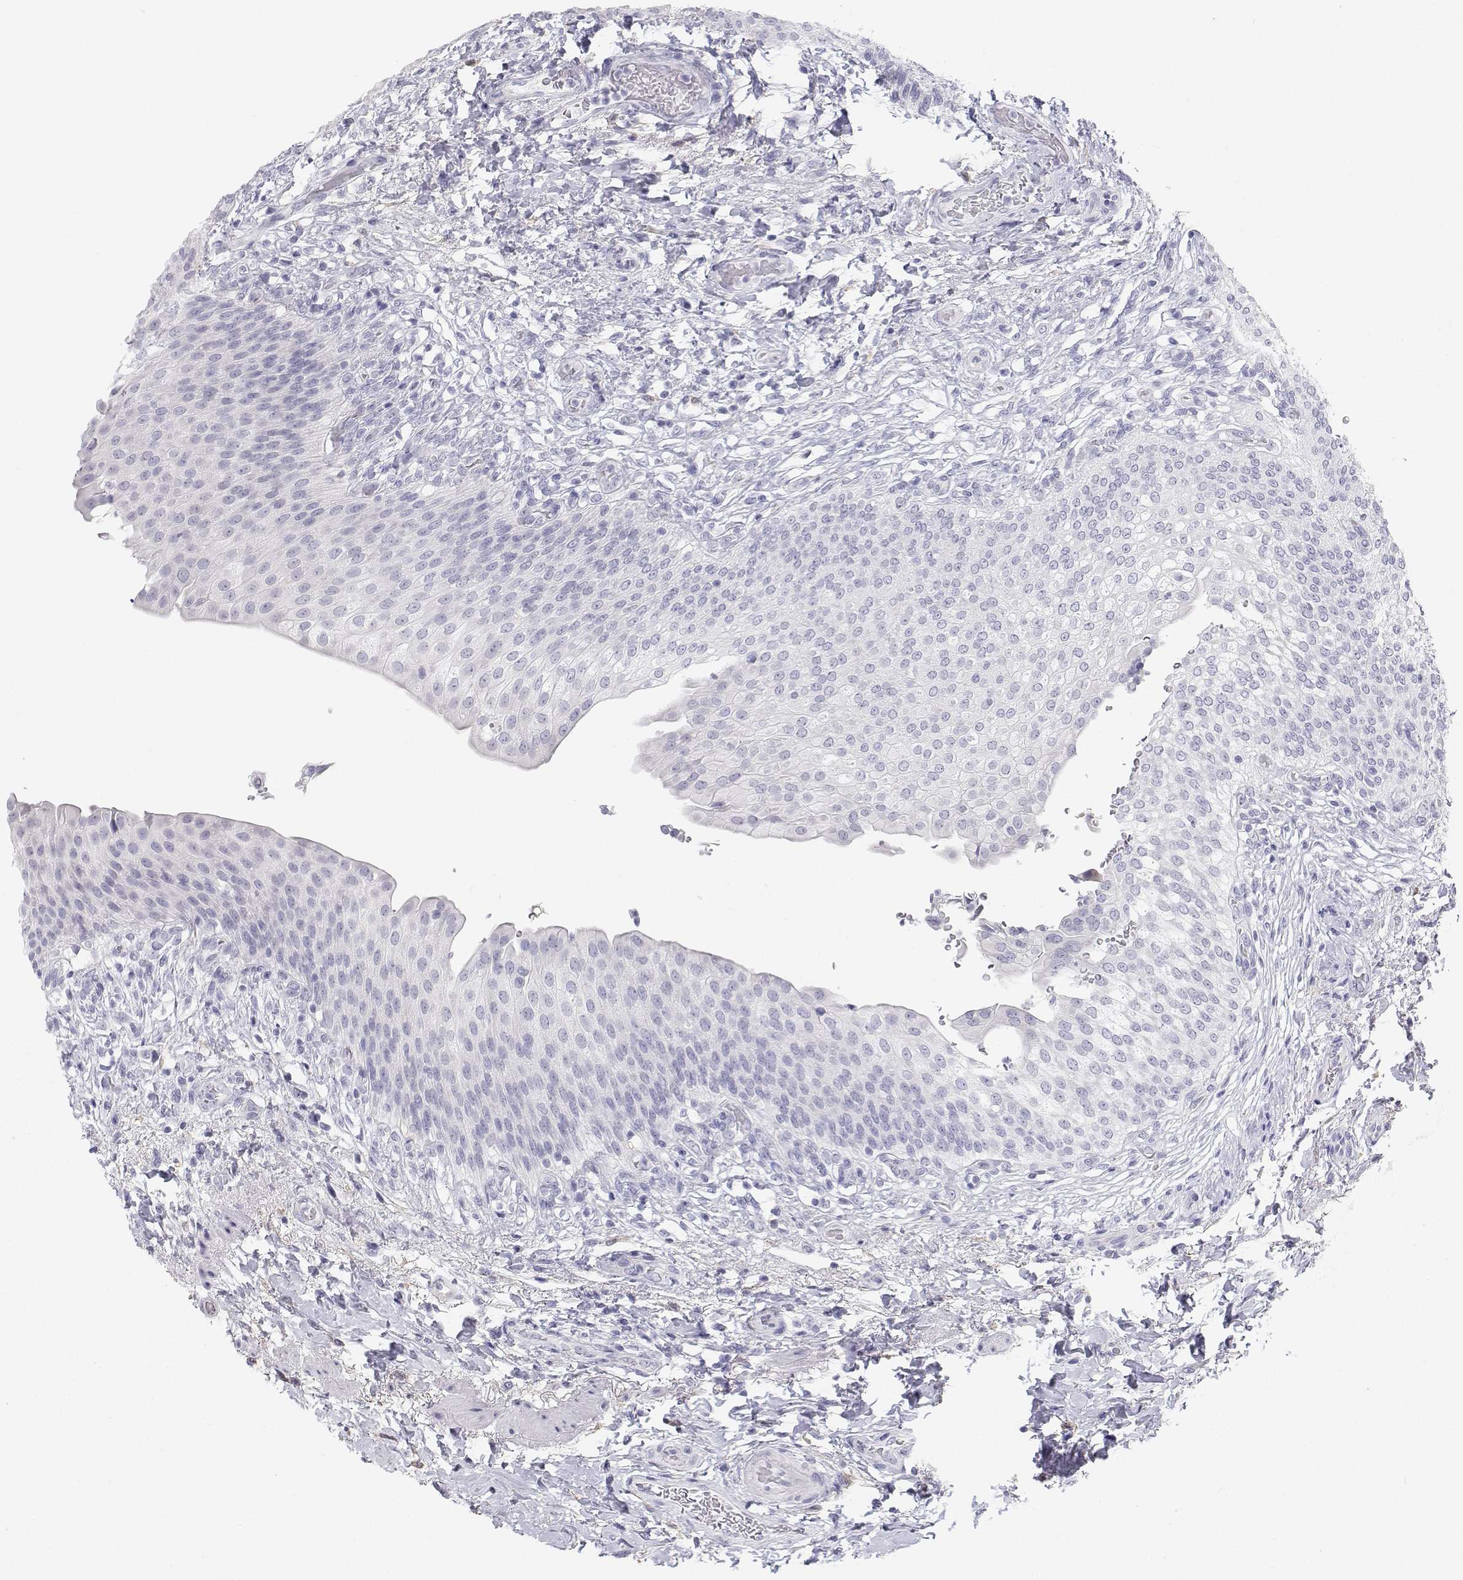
{"staining": {"intensity": "negative", "quantity": "none", "location": "none"}, "tissue": "urinary bladder", "cell_type": "Urothelial cells", "image_type": "normal", "snomed": [{"axis": "morphology", "description": "Normal tissue, NOS"}, {"axis": "topography", "description": "Urinary bladder"}, {"axis": "topography", "description": "Peripheral nerve tissue"}], "caption": "An image of urinary bladder stained for a protein demonstrates no brown staining in urothelial cells. (DAB immunohistochemistry (IHC) with hematoxylin counter stain).", "gene": "TTN", "patient": {"sex": "female", "age": 60}}